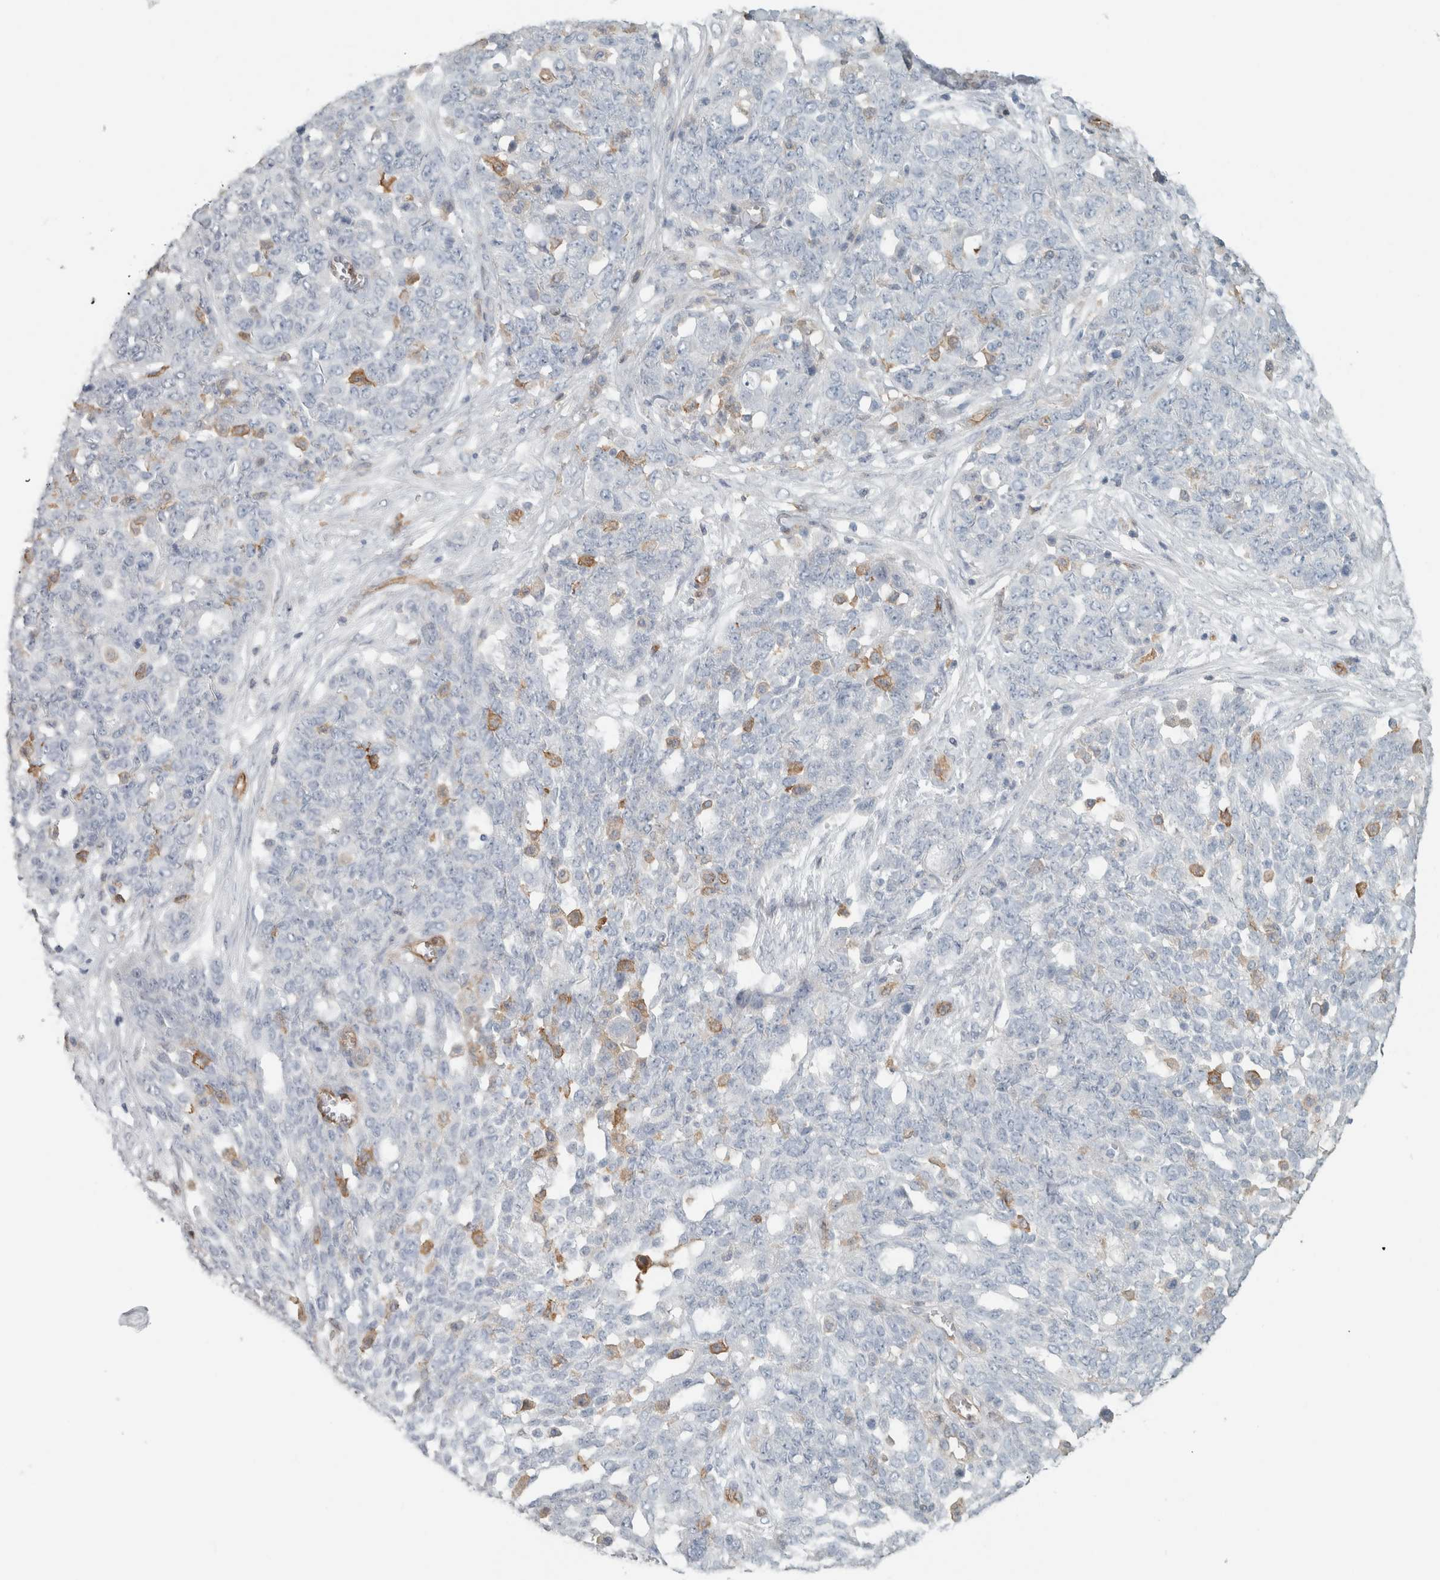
{"staining": {"intensity": "negative", "quantity": "none", "location": "none"}, "tissue": "ovarian cancer", "cell_type": "Tumor cells", "image_type": "cancer", "snomed": [{"axis": "morphology", "description": "Cystadenocarcinoma, serous, NOS"}, {"axis": "topography", "description": "Soft tissue"}, {"axis": "topography", "description": "Ovary"}], "caption": "The histopathology image reveals no staining of tumor cells in ovarian cancer.", "gene": "SCIN", "patient": {"sex": "female", "age": 57}}